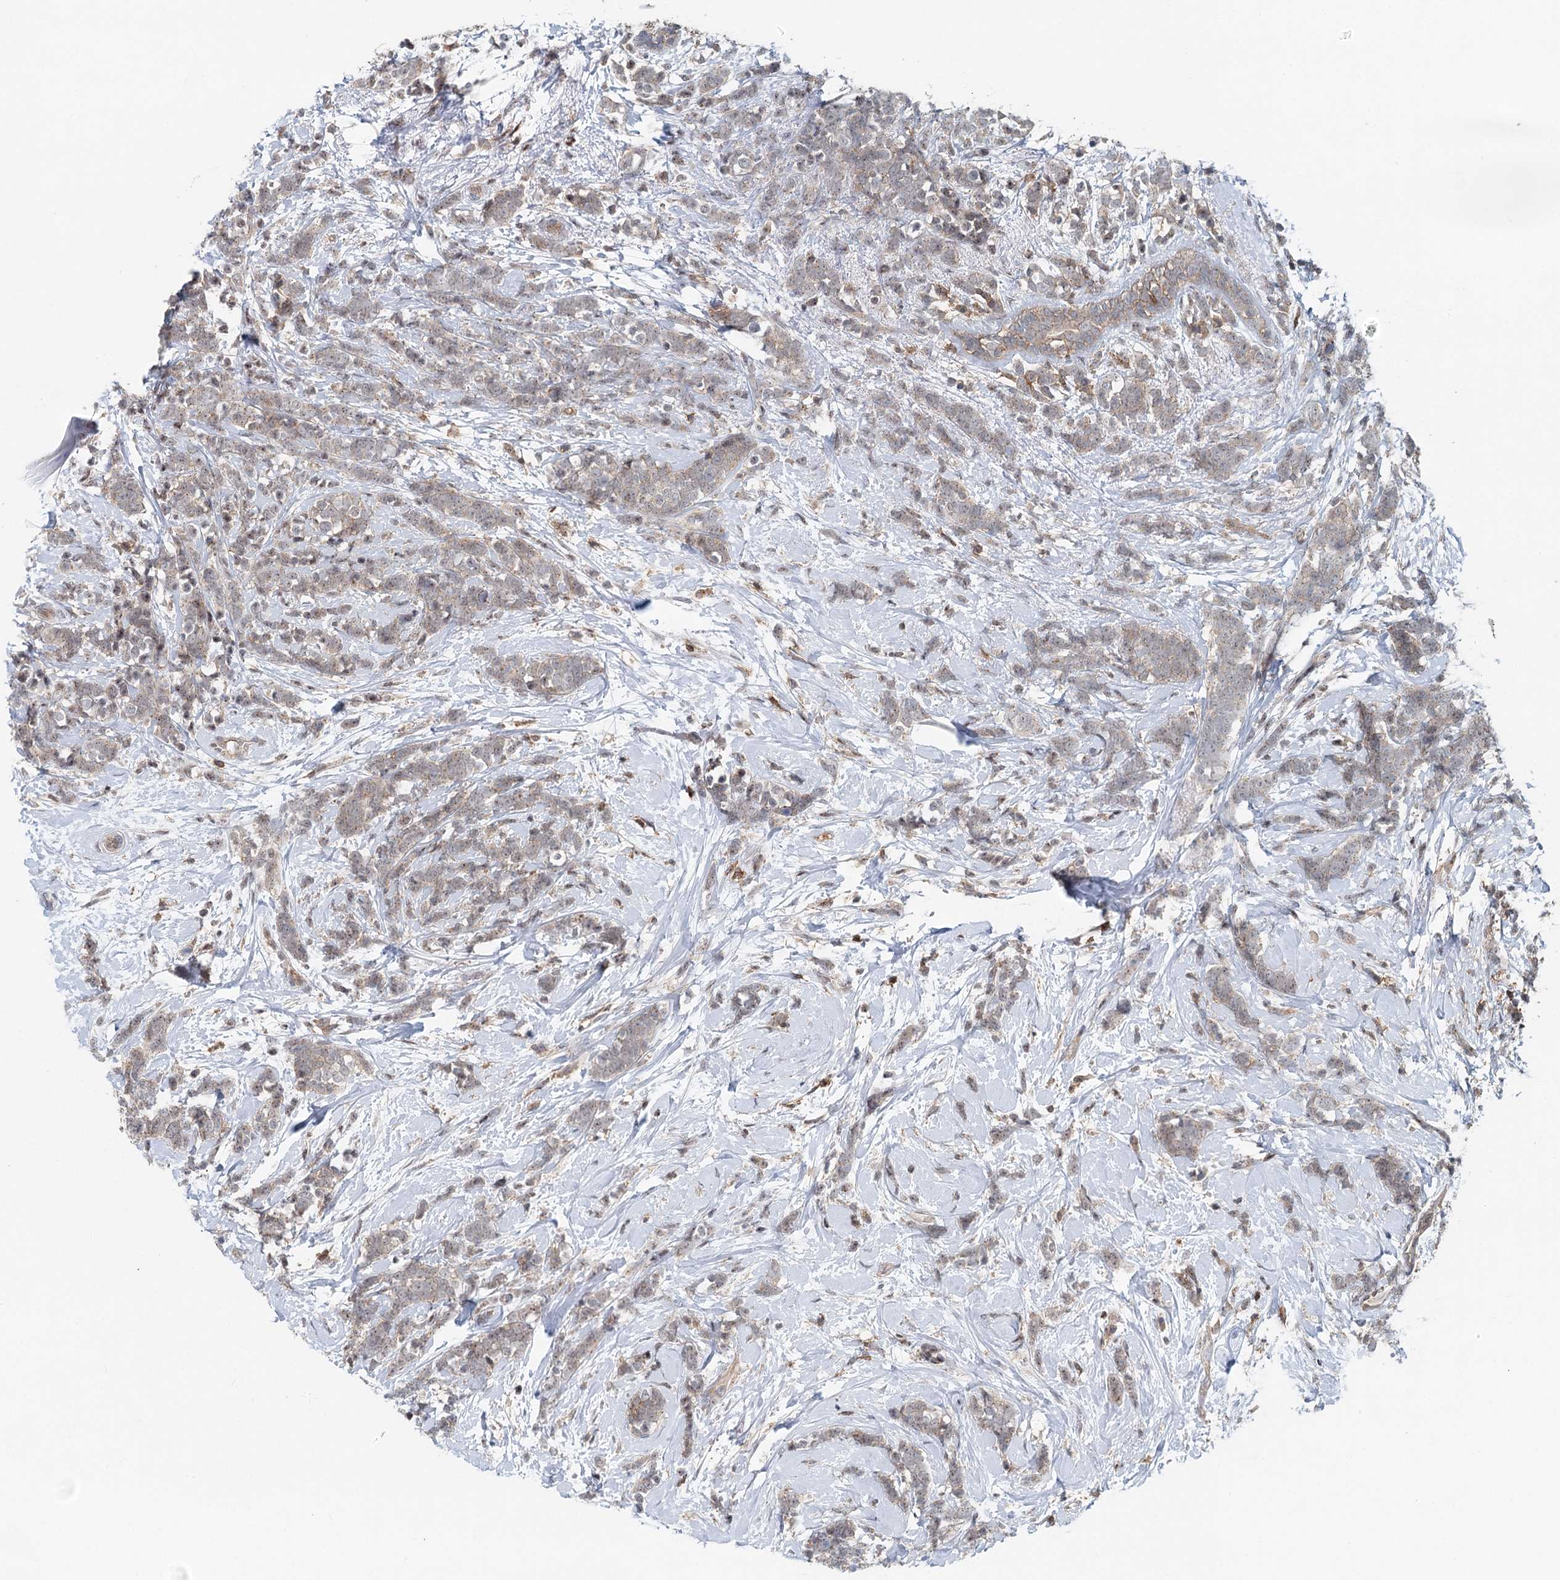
{"staining": {"intensity": "weak", "quantity": "<25%", "location": "cytoplasmic/membranous"}, "tissue": "breast cancer", "cell_type": "Tumor cells", "image_type": "cancer", "snomed": [{"axis": "morphology", "description": "Lobular carcinoma"}, {"axis": "topography", "description": "Breast"}], "caption": "Lobular carcinoma (breast) was stained to show a protein in brown. There is no significant expression in tumor cells. (Immunohistochemistry (ihc), brightfield microscopy, high magnification).", "gene": "CDC42SE2", "patient": {"sex": "female", "age": 58}}